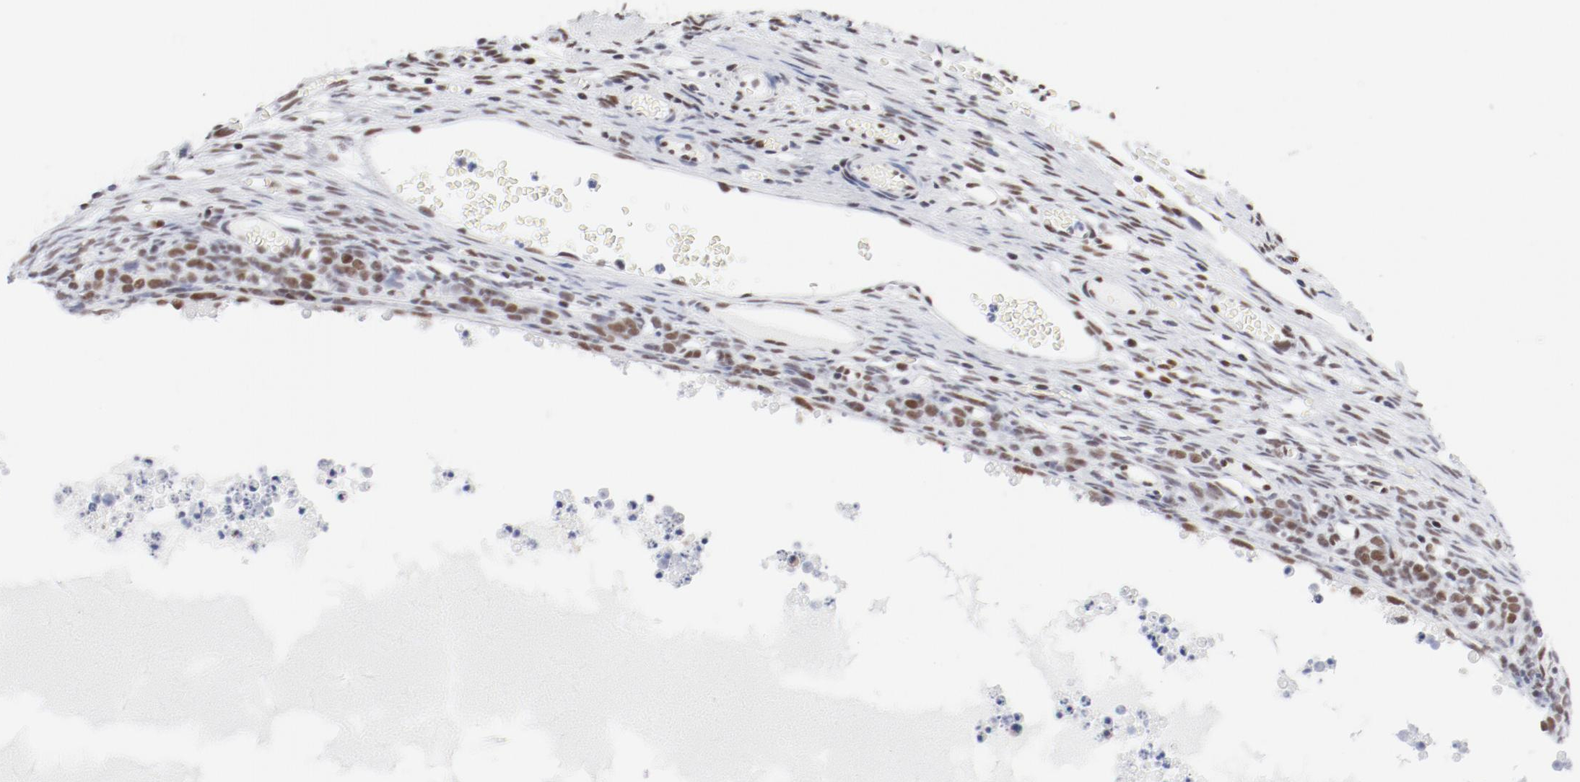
{"staining": {"intensity": "moderate", "quantity": ">75%", "location": "nuclear"}, "tissue": "ovary", "cell_type": "Ovarian stroma cells", "image_type": "normal", "snomed": [{"axis": "morphology", "description": "Normal tissue, NOS"}, {"axis": "topography", "description": "Ovary"}], "caption": "Immunohistochemistry (IHC) (DAB) staining of benign human ovary shows moderate nuclear protein positivity in approximately >75% of ovarian stroma cells. Ihc stains the protein of interest in brown and the nuclei are stained blue.", "gene": "ATF2", "patient": {"sex": "female", "age": 35}}